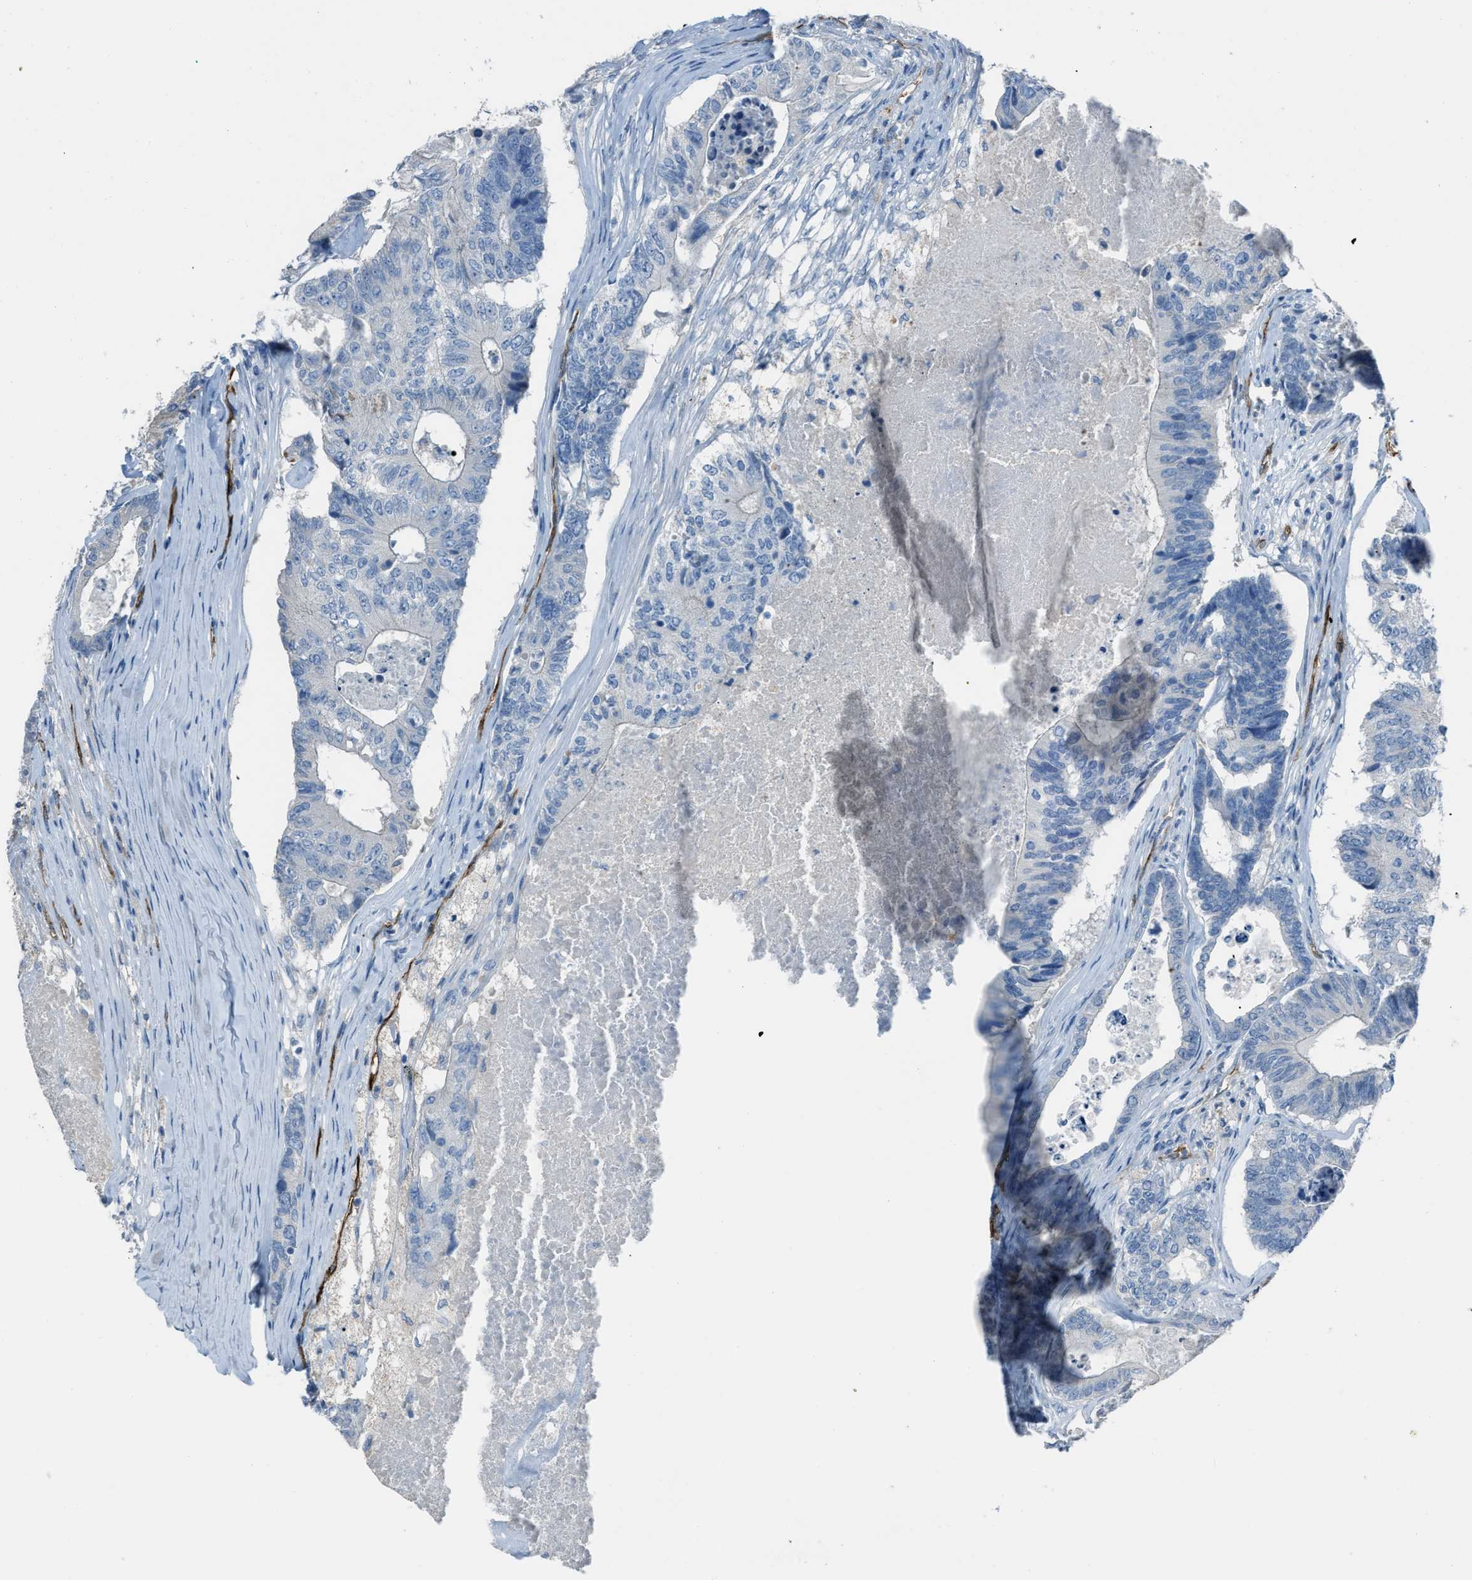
{"staining": {"intensity": "negative", "quantity": "none", "location": "none"}, "tissue": "colorectal cancer", "cell_type": "Tumor cells", "image_type": "cancer", "snomed": [{"axis": "morphology", "description": "Adenocarcinoma, NOS"}, {"axis": "topography", "description": "Colon"}], "caption": "Tumor cells show no significant positivity in colorectal cancer (adenocarcinoma). (DAB immunohistochemistry, high magnification).", "gene": "SLC22A15", "patient": {"sex": "female", "age": 67}}